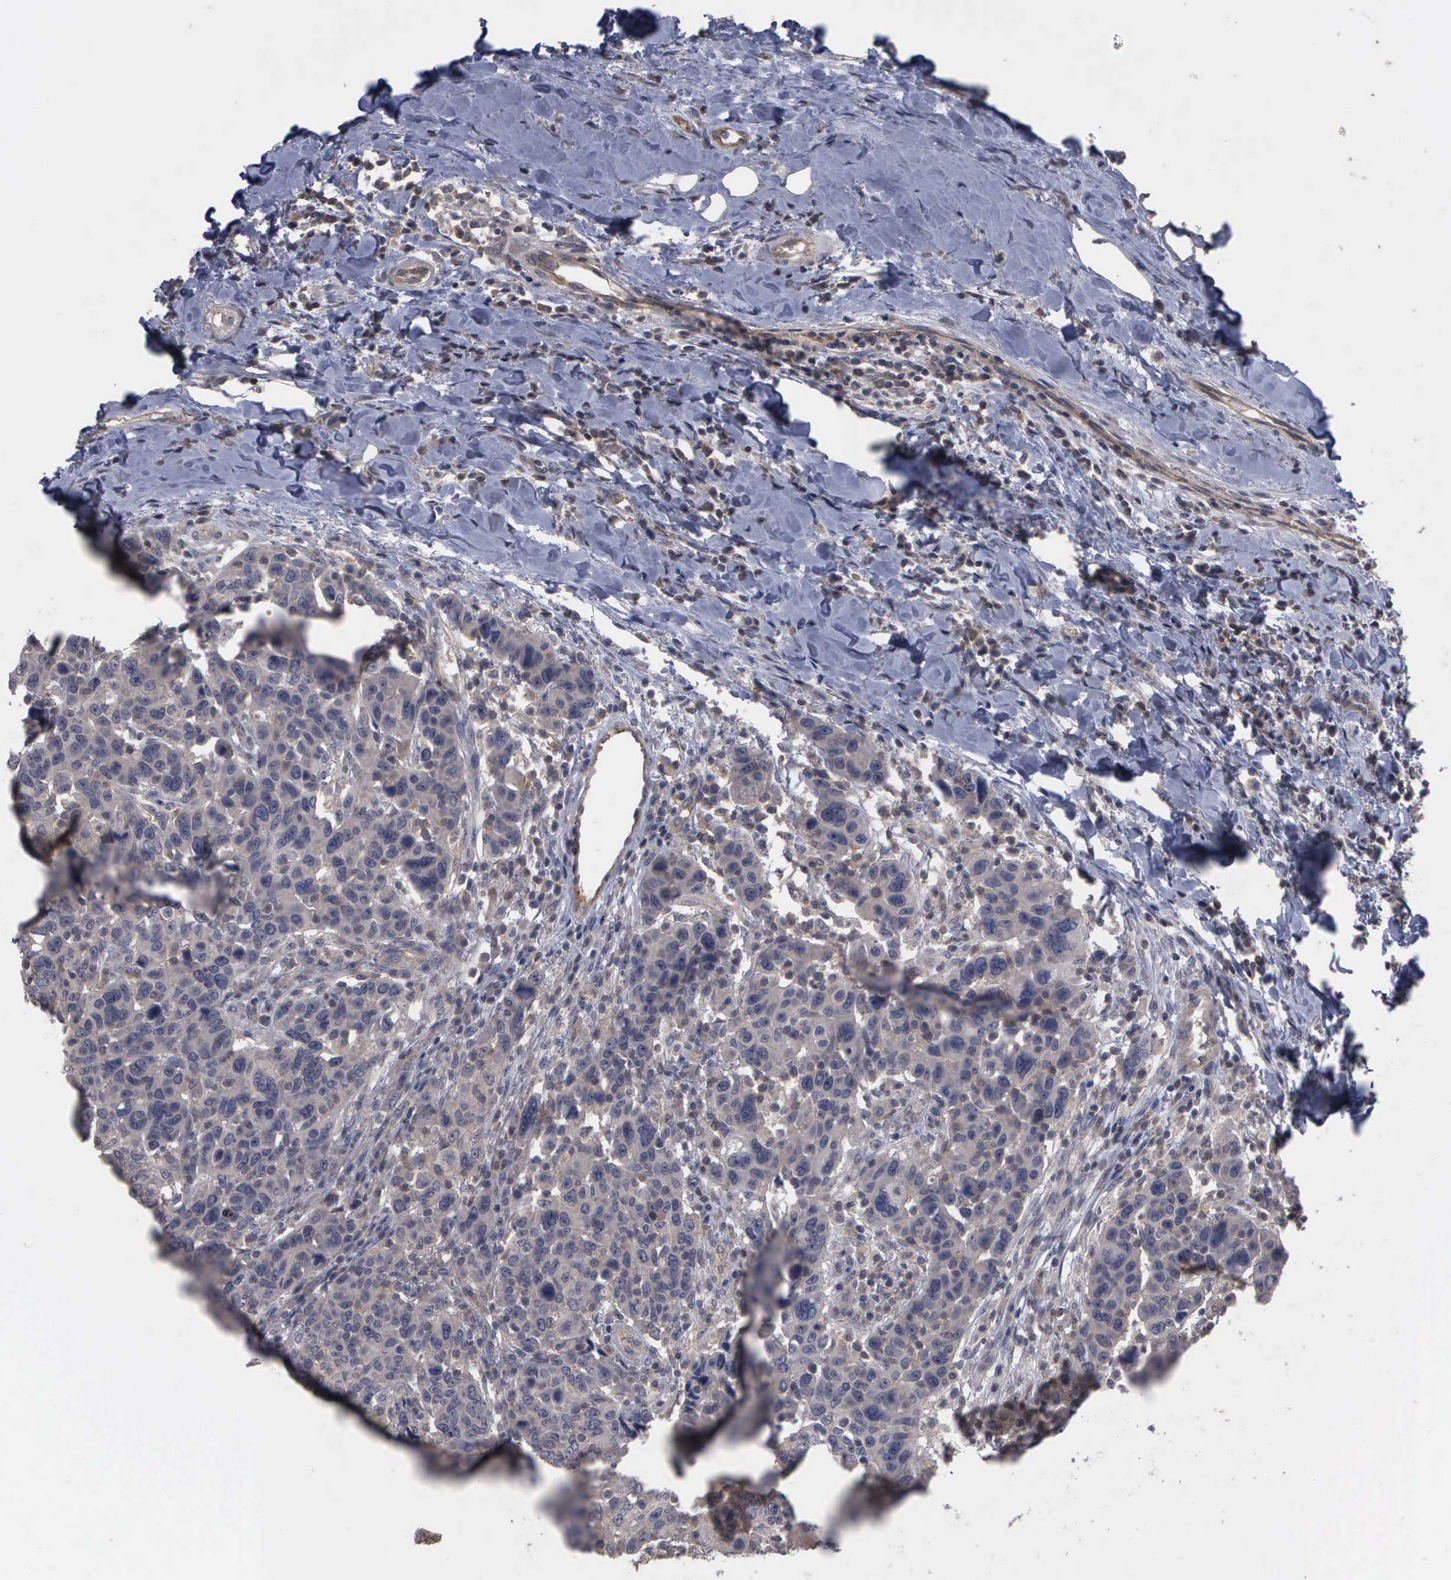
{"staining": {"intensity": "weak", "quantity": "<25%", "location": "cytoplasmic/membranous"}, "tissue": "breast cancer", "cell_type": "Tumor cells", "image_type": "cancer", "snomed": [{"axis": "morphology", "description": "Duct carcinoma"}, {"axis": "topography", "description": "Breast"}], "caption": "Immunohistochemical staining of human breast cancer (invasive ductal carcinoma) shows no significant expression in tumor cells.", "gene": "CRKL", "patient": {"sex": "female", "age": 37}}